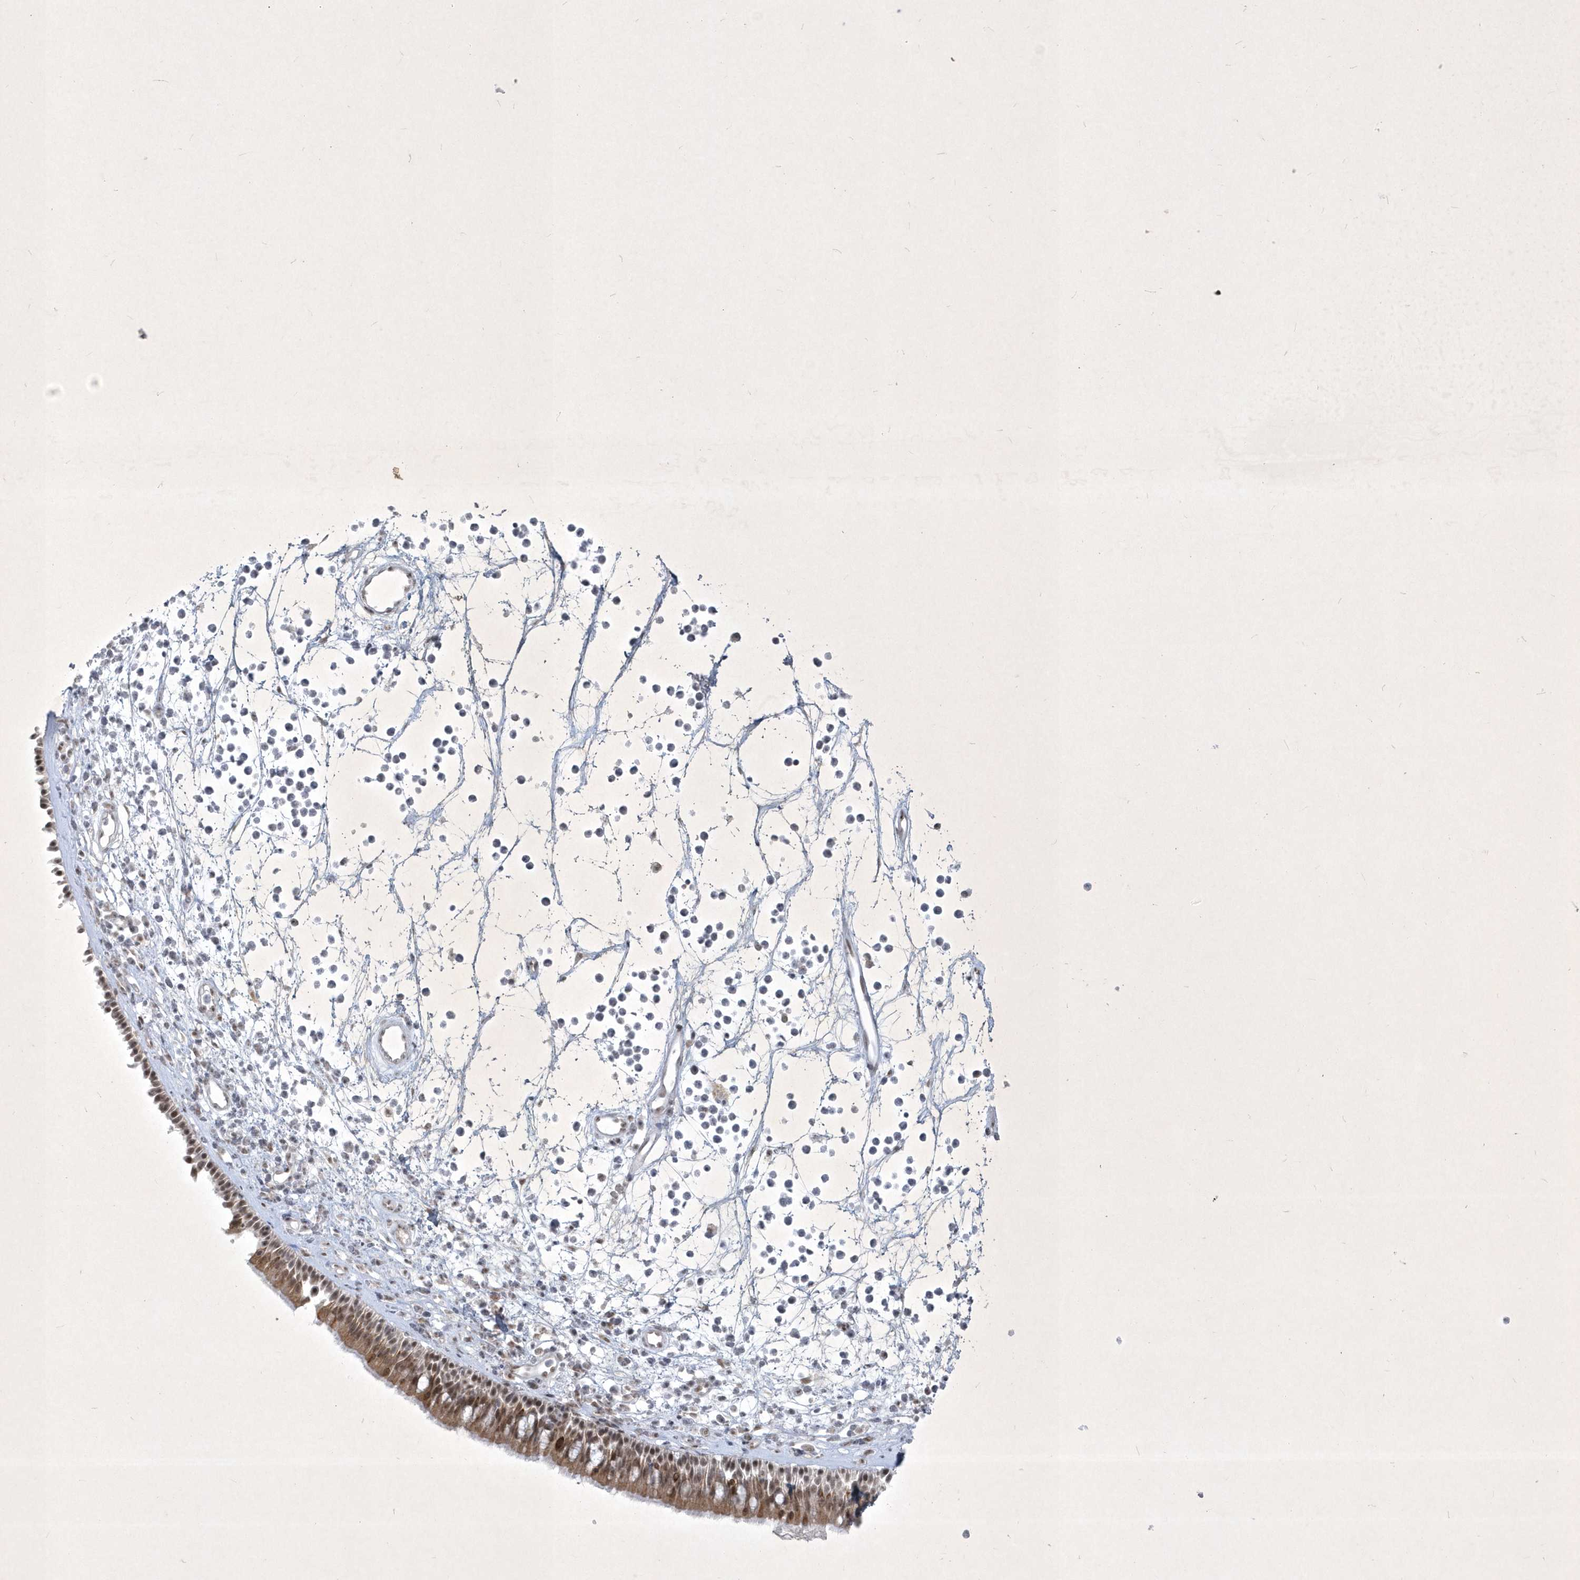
{"staining": {"intensity": "moderate", "quantity": ">75%", "location": "cytoplasmic/membranous,nuclear"}, "tissue": "nasopharynx", "cell_type": "Respiratory epithelial cells", "image_type": "normal", "snomed": [{"axis": "morphology", "description": "Normal tissue, NOS"}, {"axis": "morphology", "description": "Inflammation, NOS"}, {"axis": "morphology", "description": "Malignant melanoma, Metastatic site"}, {"axis": "topography", "description": "Nasopharynx"}], "caption": "High-magnification brightfield microscopy of benign nasopharynx stained with DAB (3,3'-diaminobenzidine) (brown) and counterstained with hematoxylin (blue). respiratory epithelial cells exhibit moderate cytoplasmic/membranous,nuclear staining is identified in approximately>75% of cells. (DAB (3,3'-diaminobenzidine) IHC, brown staining for protein, blue staining for nuclei).", "gene": "ZBTB9", "patient": {"sex": "male", "age": 70}}